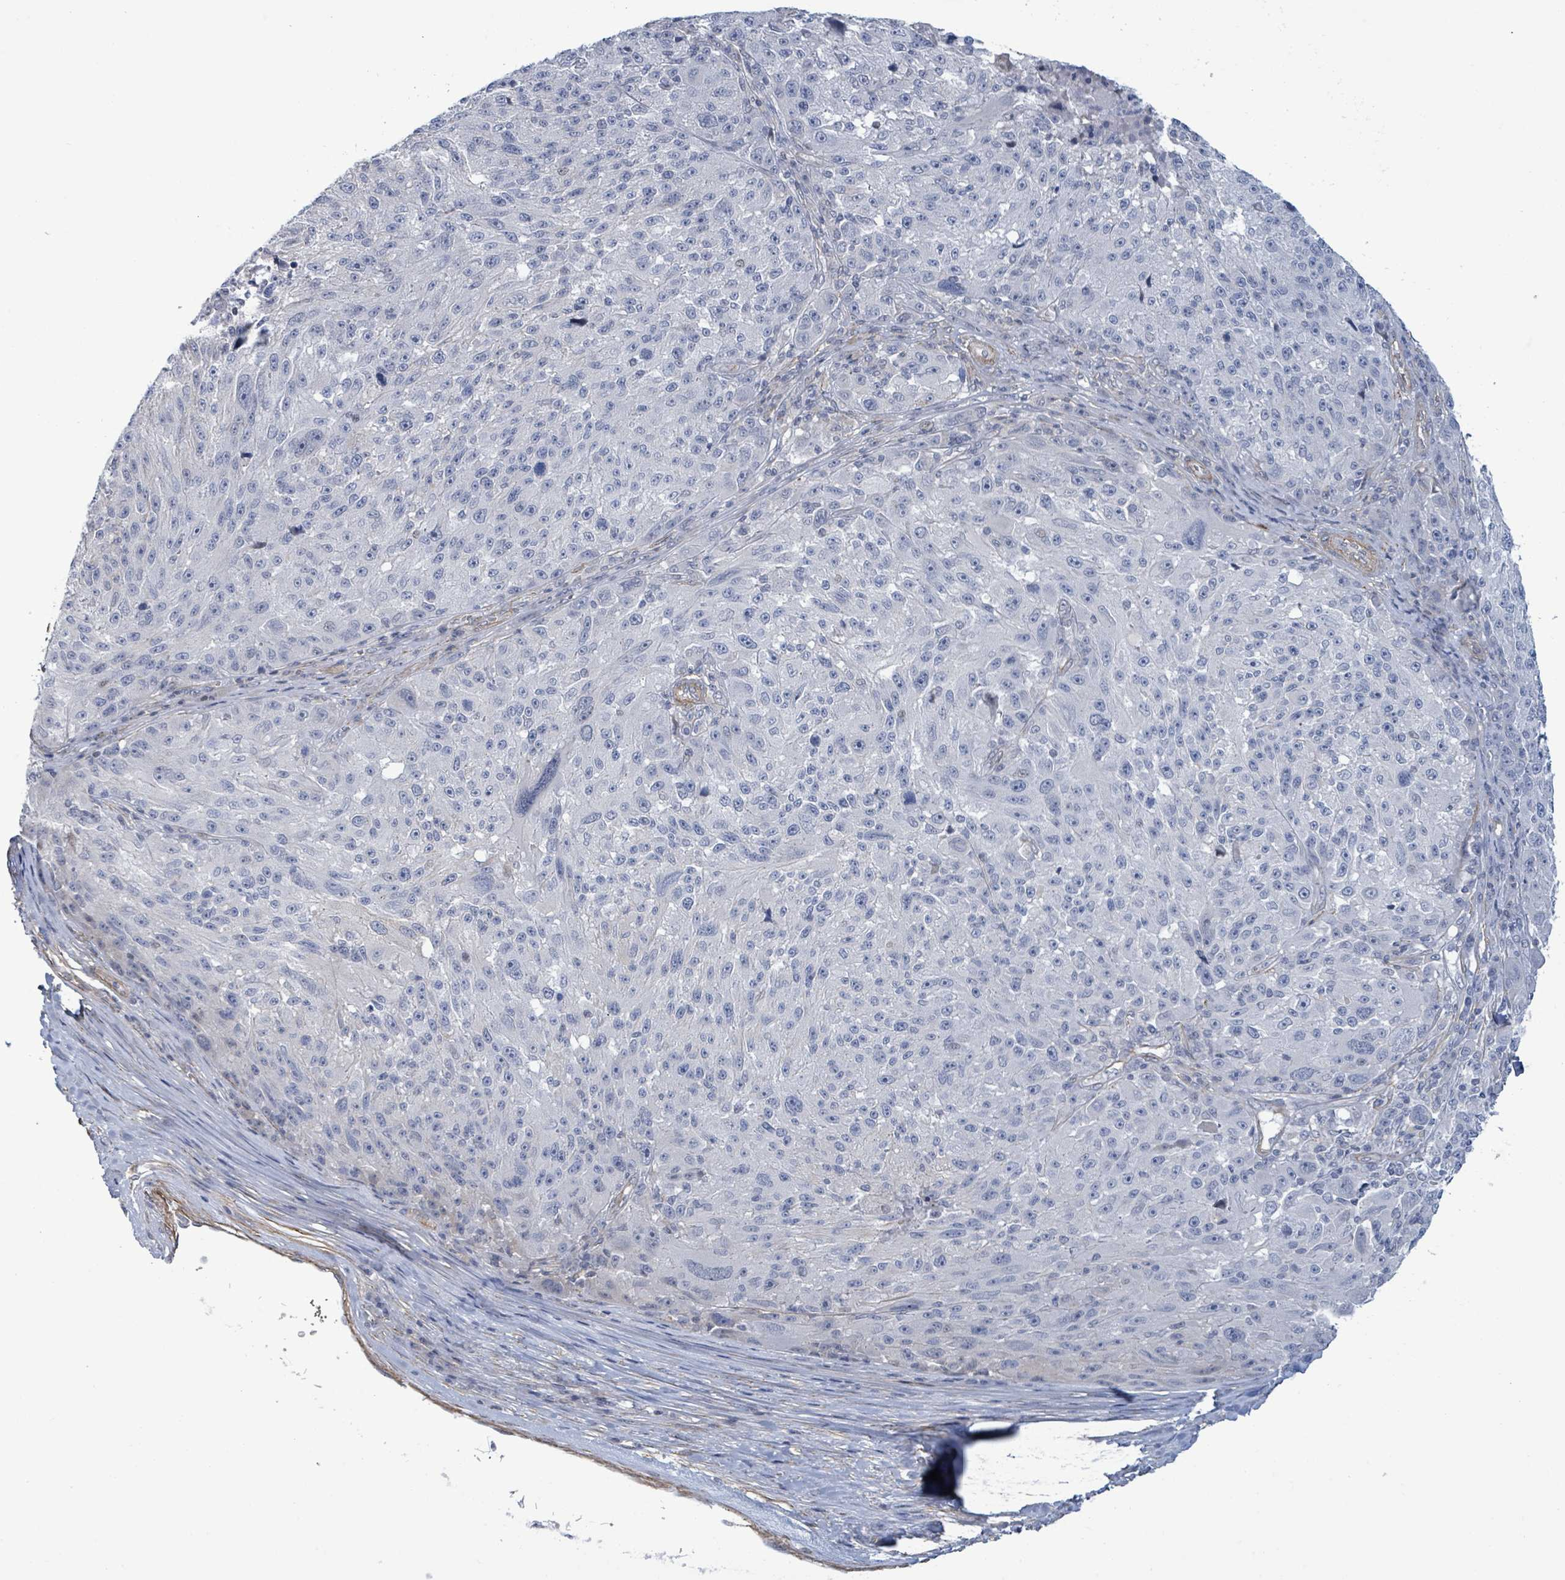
{"staining": {"intensity": "negative", "quantity": "none", "location": "none"}, "tissue": "melanoma", "cell_type": "Tumor cells", "image_type": "cancer", "snomed": [{"axis": "morphology", "description": "Malignant melanoma, NOS"}, {"axis": "topography", "description": "Skin"}], "caption": "DAB immunohistochemical staining of melanoma displays no significant expression in tumor cells. Nuclei are stained in blue.", "gene": "DMRTC1B", "patient": {"sex": "male", "age": 53}}